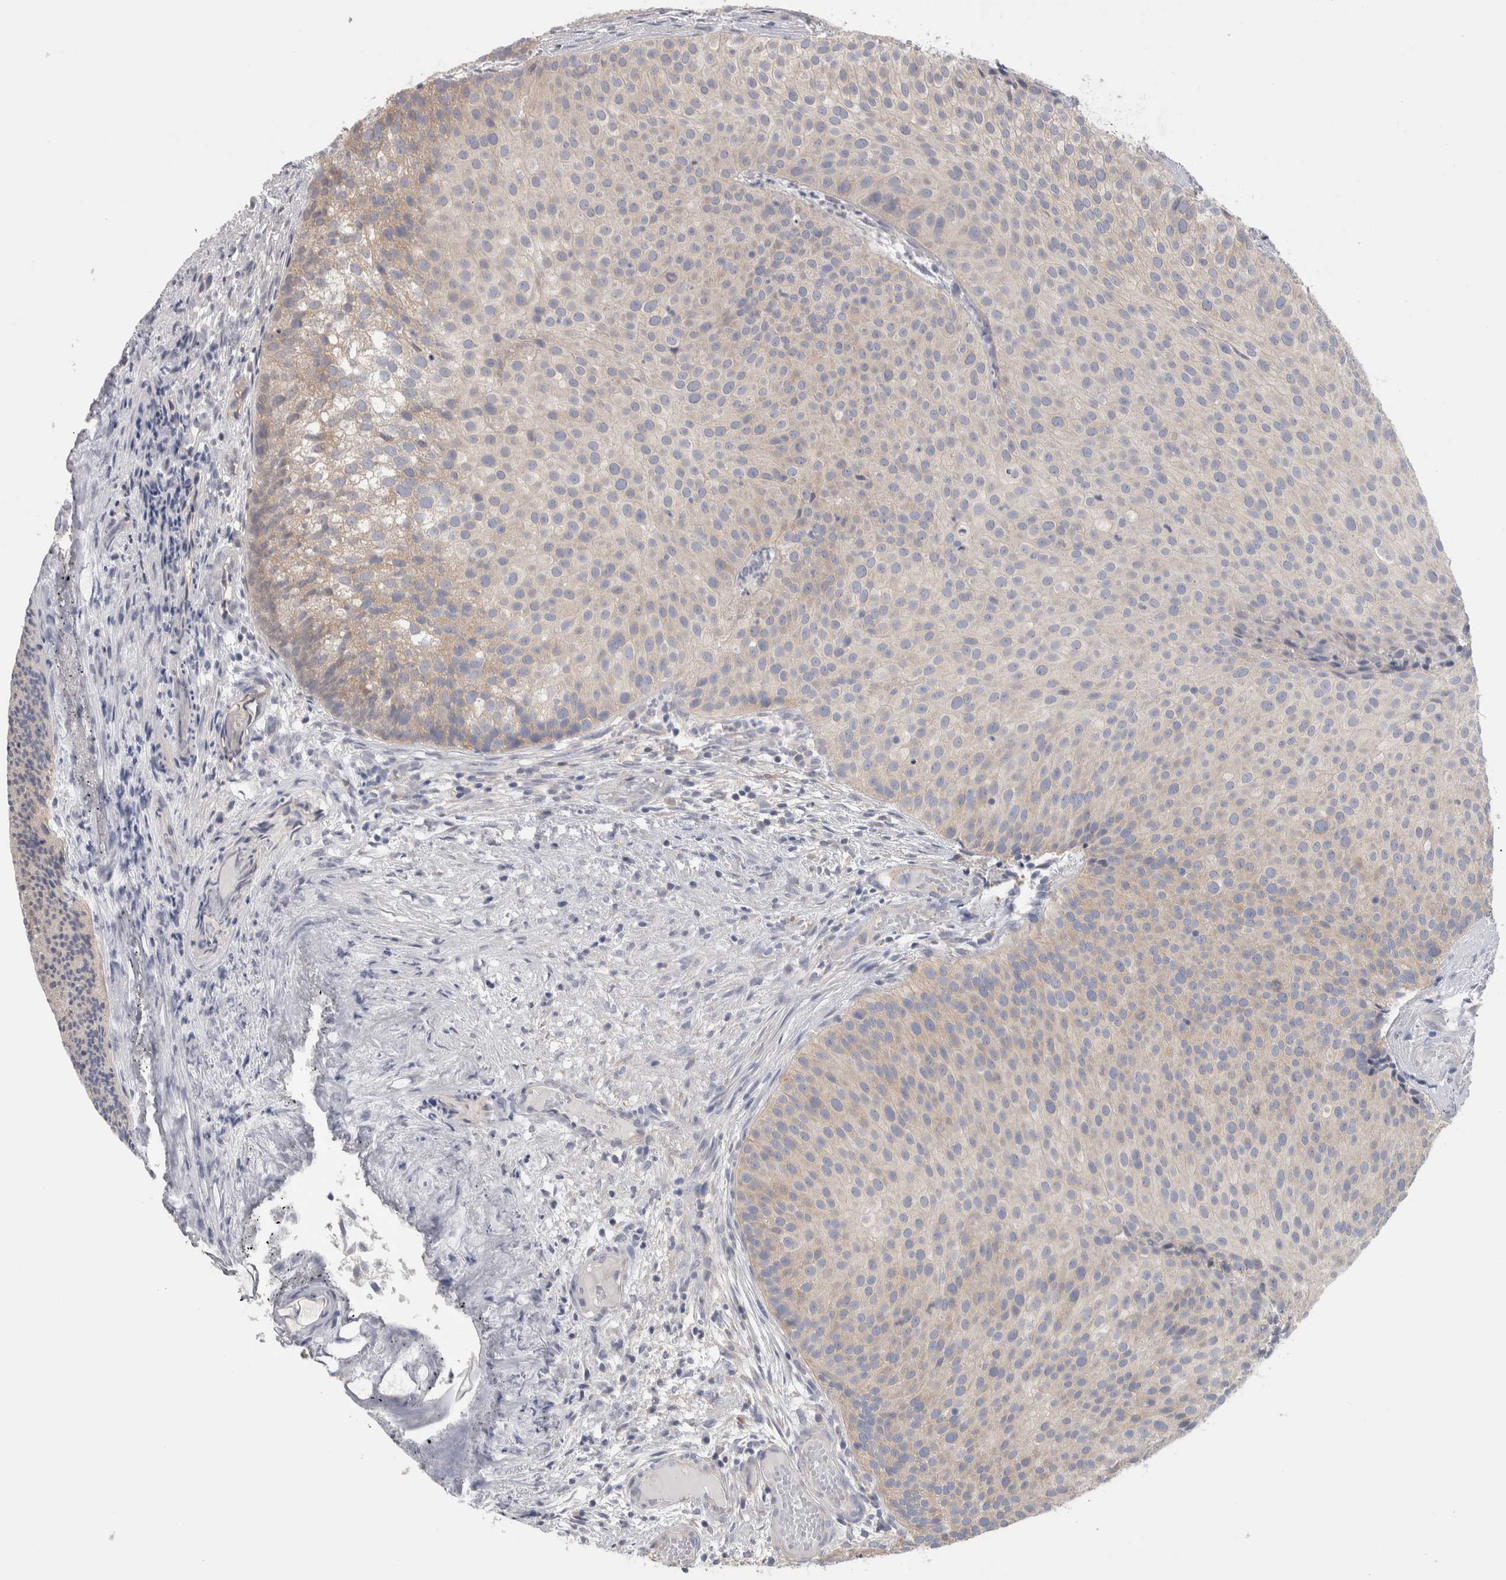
{"staining": {"intensity": "negative", "quantity": "none", "location": "none"}, "tissue": "urothelial cancer", "cell_type": "Tumor cells", "image_type": "cancer", "snomed": [{"axis": "morphology", "description": "Urothelial carcinoma, Low grade"}, {"axis": "topography", "description": "Urinary bladder"}], "caption": "DAB (3,3'-diaminobenzidine) immunohistochemical staining of human urothelial cancer reveals no significant expression in tumor cells.", "gene": "GPHN", "patient": {"sex": "male", "age": 86}}